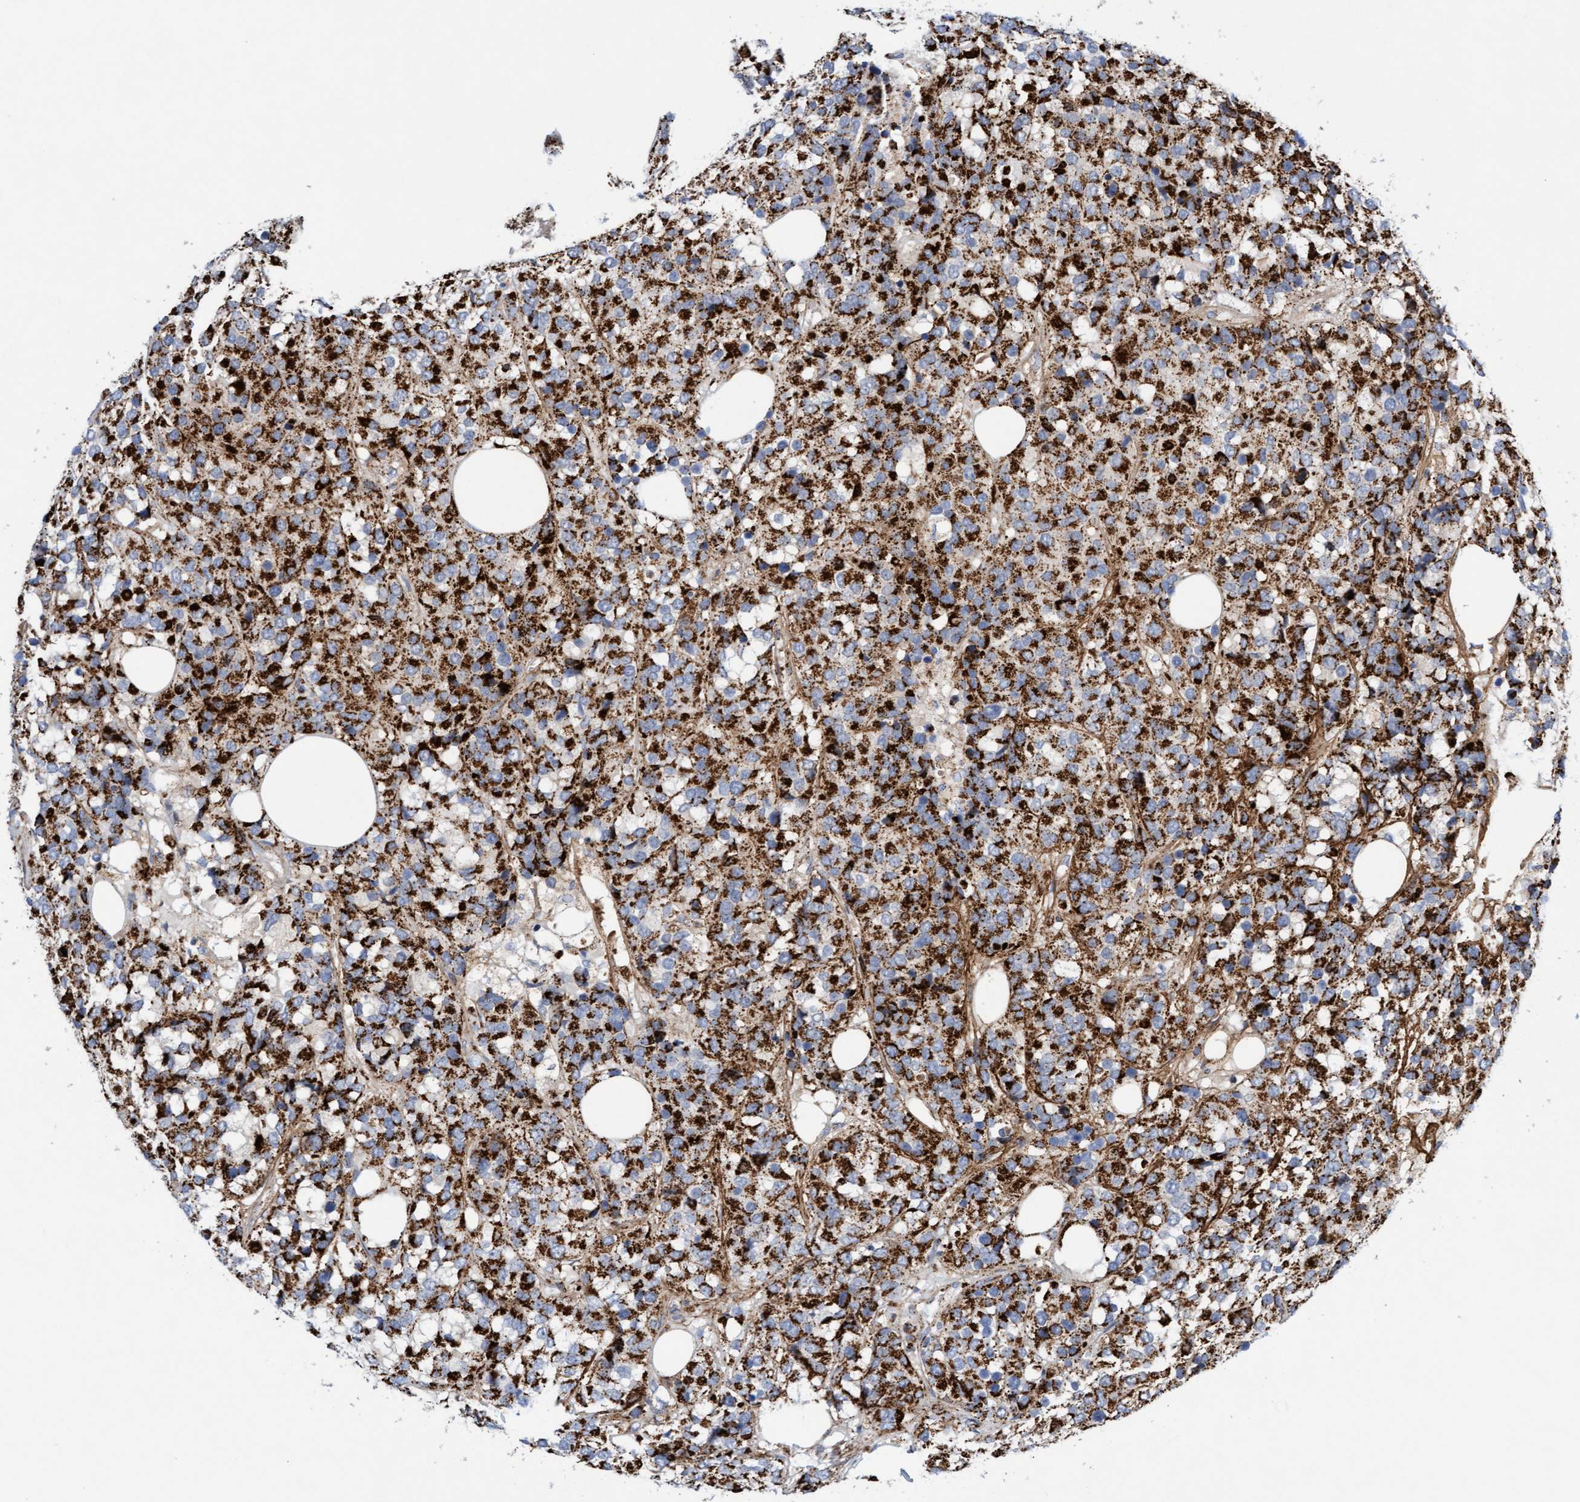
{"staining": {"intensity": "strong", "quantity": ">75%", "location": "cytoplasmic/membranous"}, "tissue": "breast cancer", "cell_type": "Tumor cells", "image_type": "cancer", "snomed": [{"axis": "morphology", "description": "Lobular carcinoma"}, {"axis": "topography", "description": "Breast"}], "caption": "Breast lobular carcinoma was stained to show a protein in brown. There is high levels of strong cytoplasmic/membranous positivity in approximately >75% of tumor cells.", "gene": "GGTA1", "patient": {"sex": "female", "age": 59}}